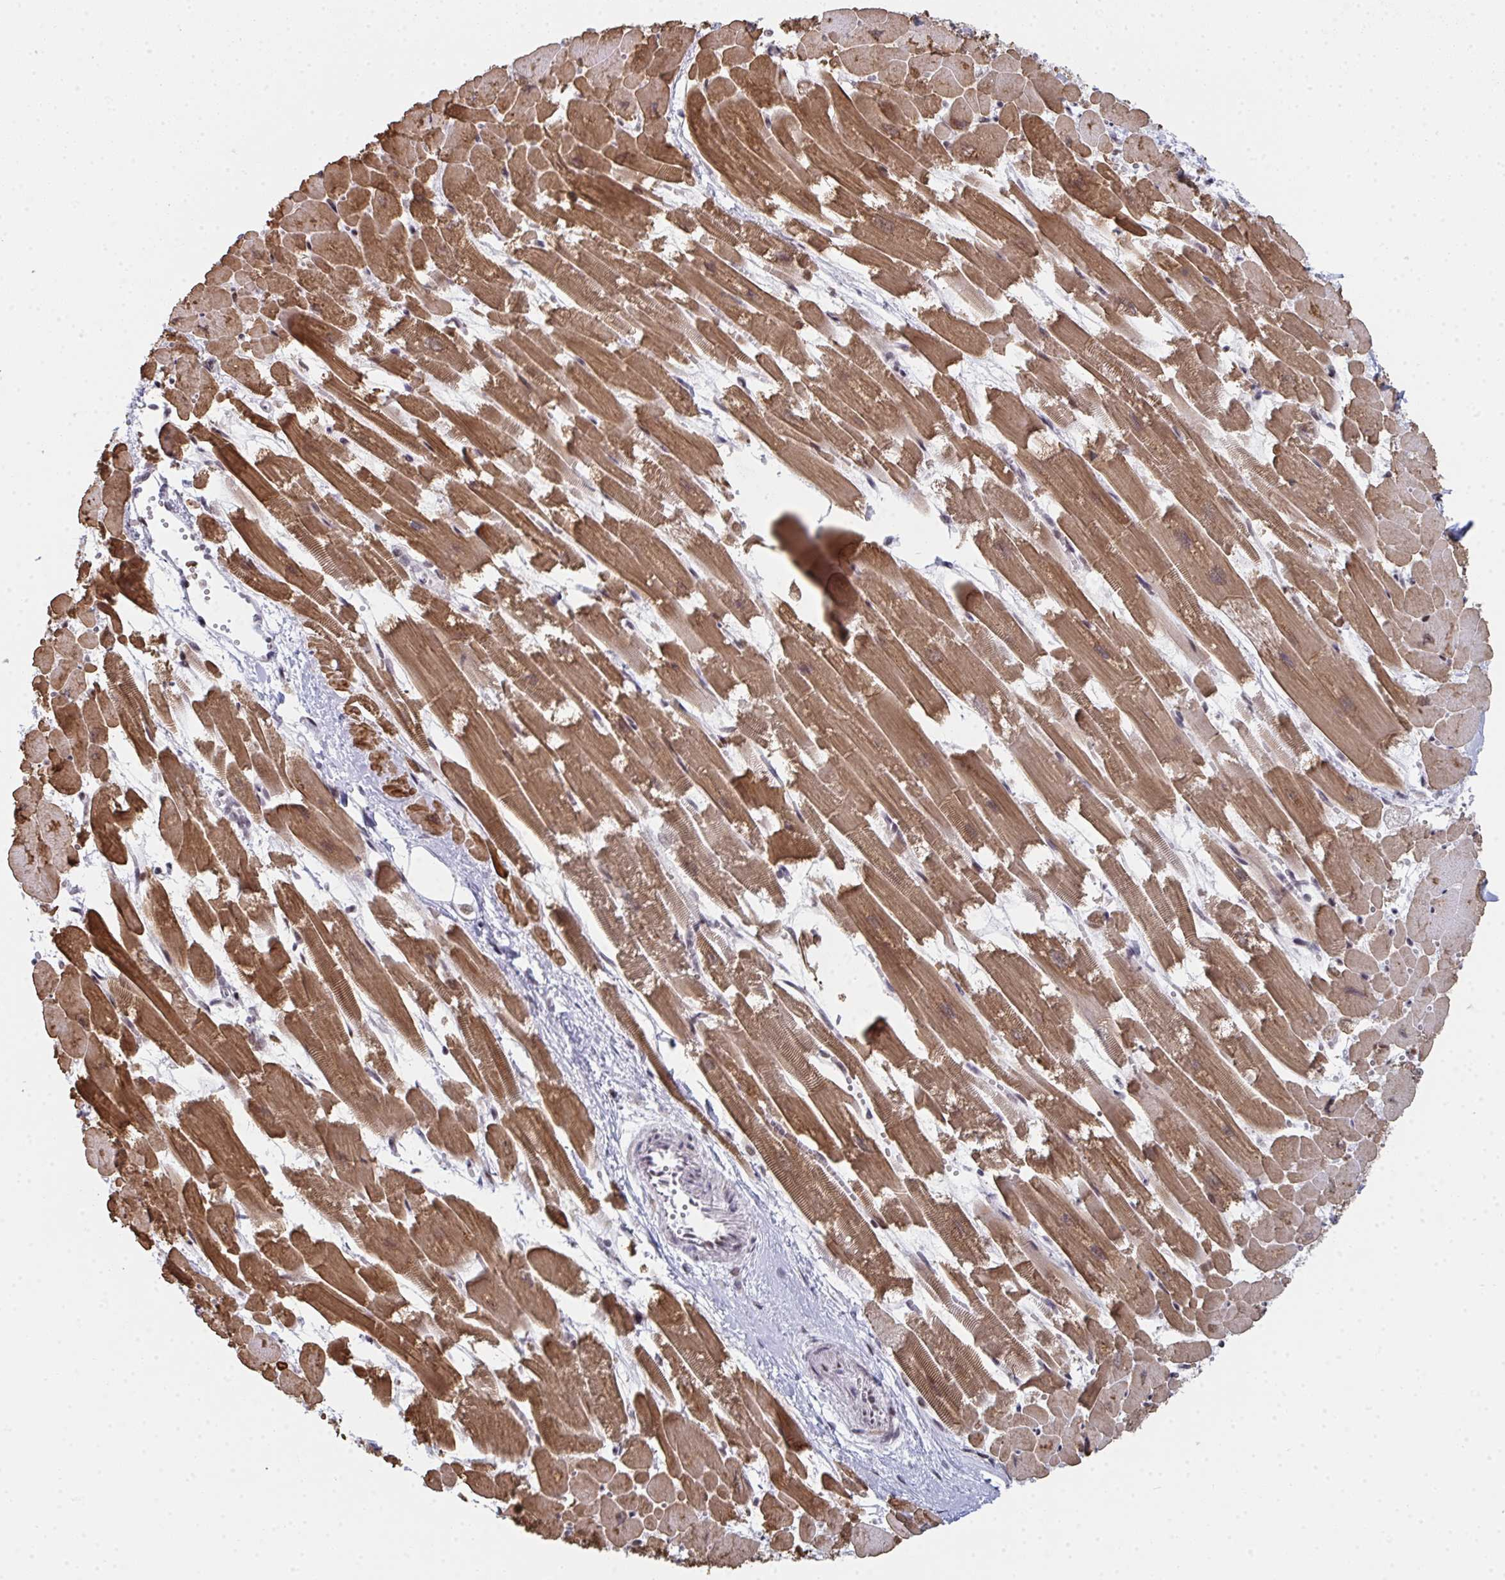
{"staining": {"intensity": "moderate", "quantity": ">75%", "location": "cytoplasmic/membranous,nuclear"}, "tissue": "heart muscle", "cell_type": "Cardiomyocytes", "image_type": "normal", "snomed": [{"axis": "morphology", "description": "Normal tissue, NOS"}, {"axis": "topography", "description": "Heart"}], "caption": "This is an image of immunohistochemistry (IHC) staining of normal heart muscle, which shows moderate positivity in the cytoplasmic/membranous,nuclear of cardiomyocytes.", "gene": "SNRNP70", "patient": {"sex": "female", "age": 52}}